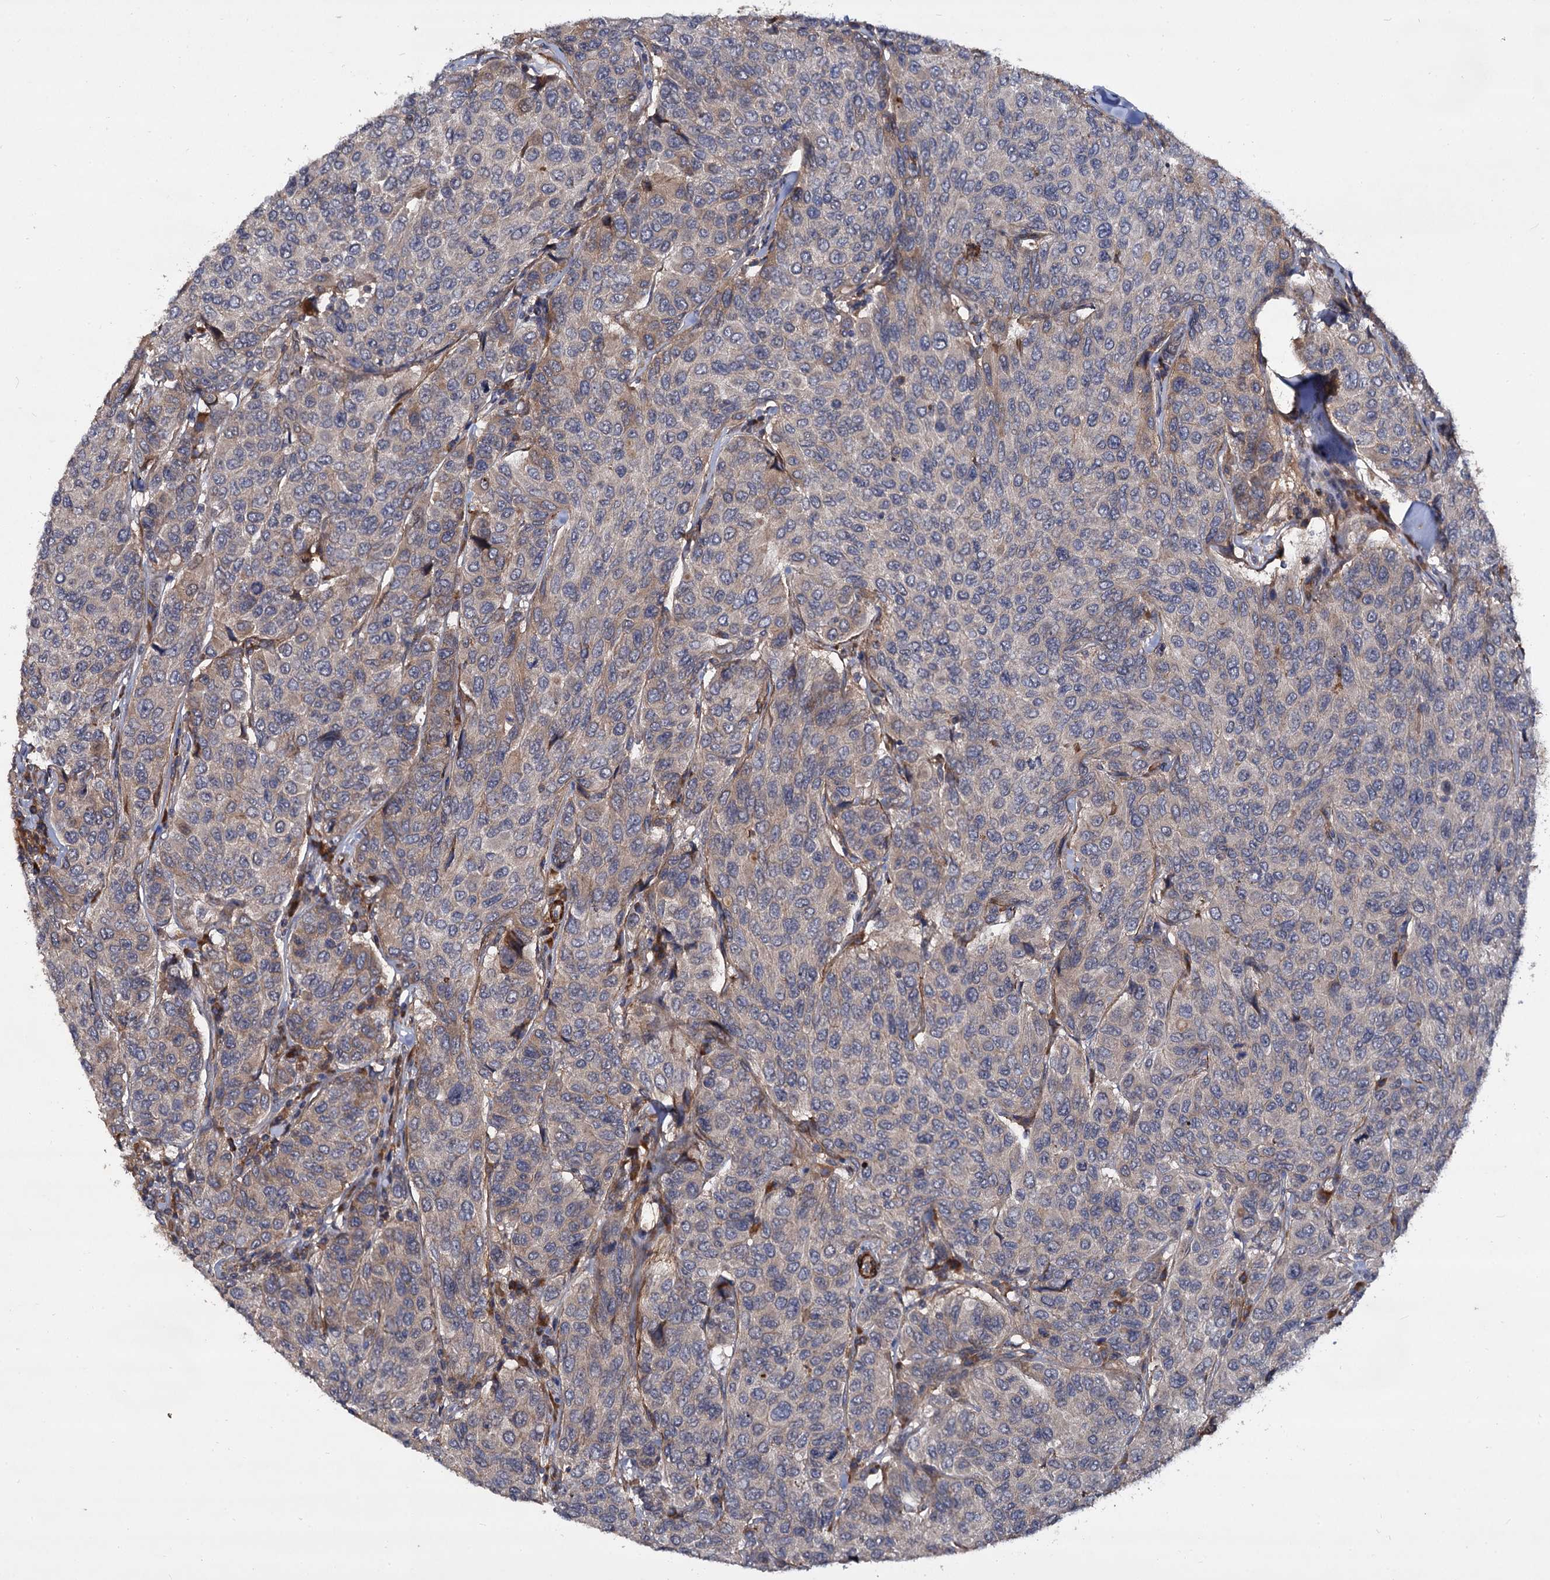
{"staining": {"intensity": "weak", "quantity": "<25%", "location": "cytoplasmic/membranous"}, "tissue": "breast cancer", "cell_type": "Tumor cells", "image_type": "cancer", "snomed": [{"axis": "morphology", "description": "Duct carcinoma"}, {"axis": "topography", "description": "Breast"}], "caption": "This is a micrograph of IHC staining of breast intraductal carcinoma, which shows no staining in tumor cells.", "gene": "ISM2", "patient": {"sex": "female", "age": 55}}